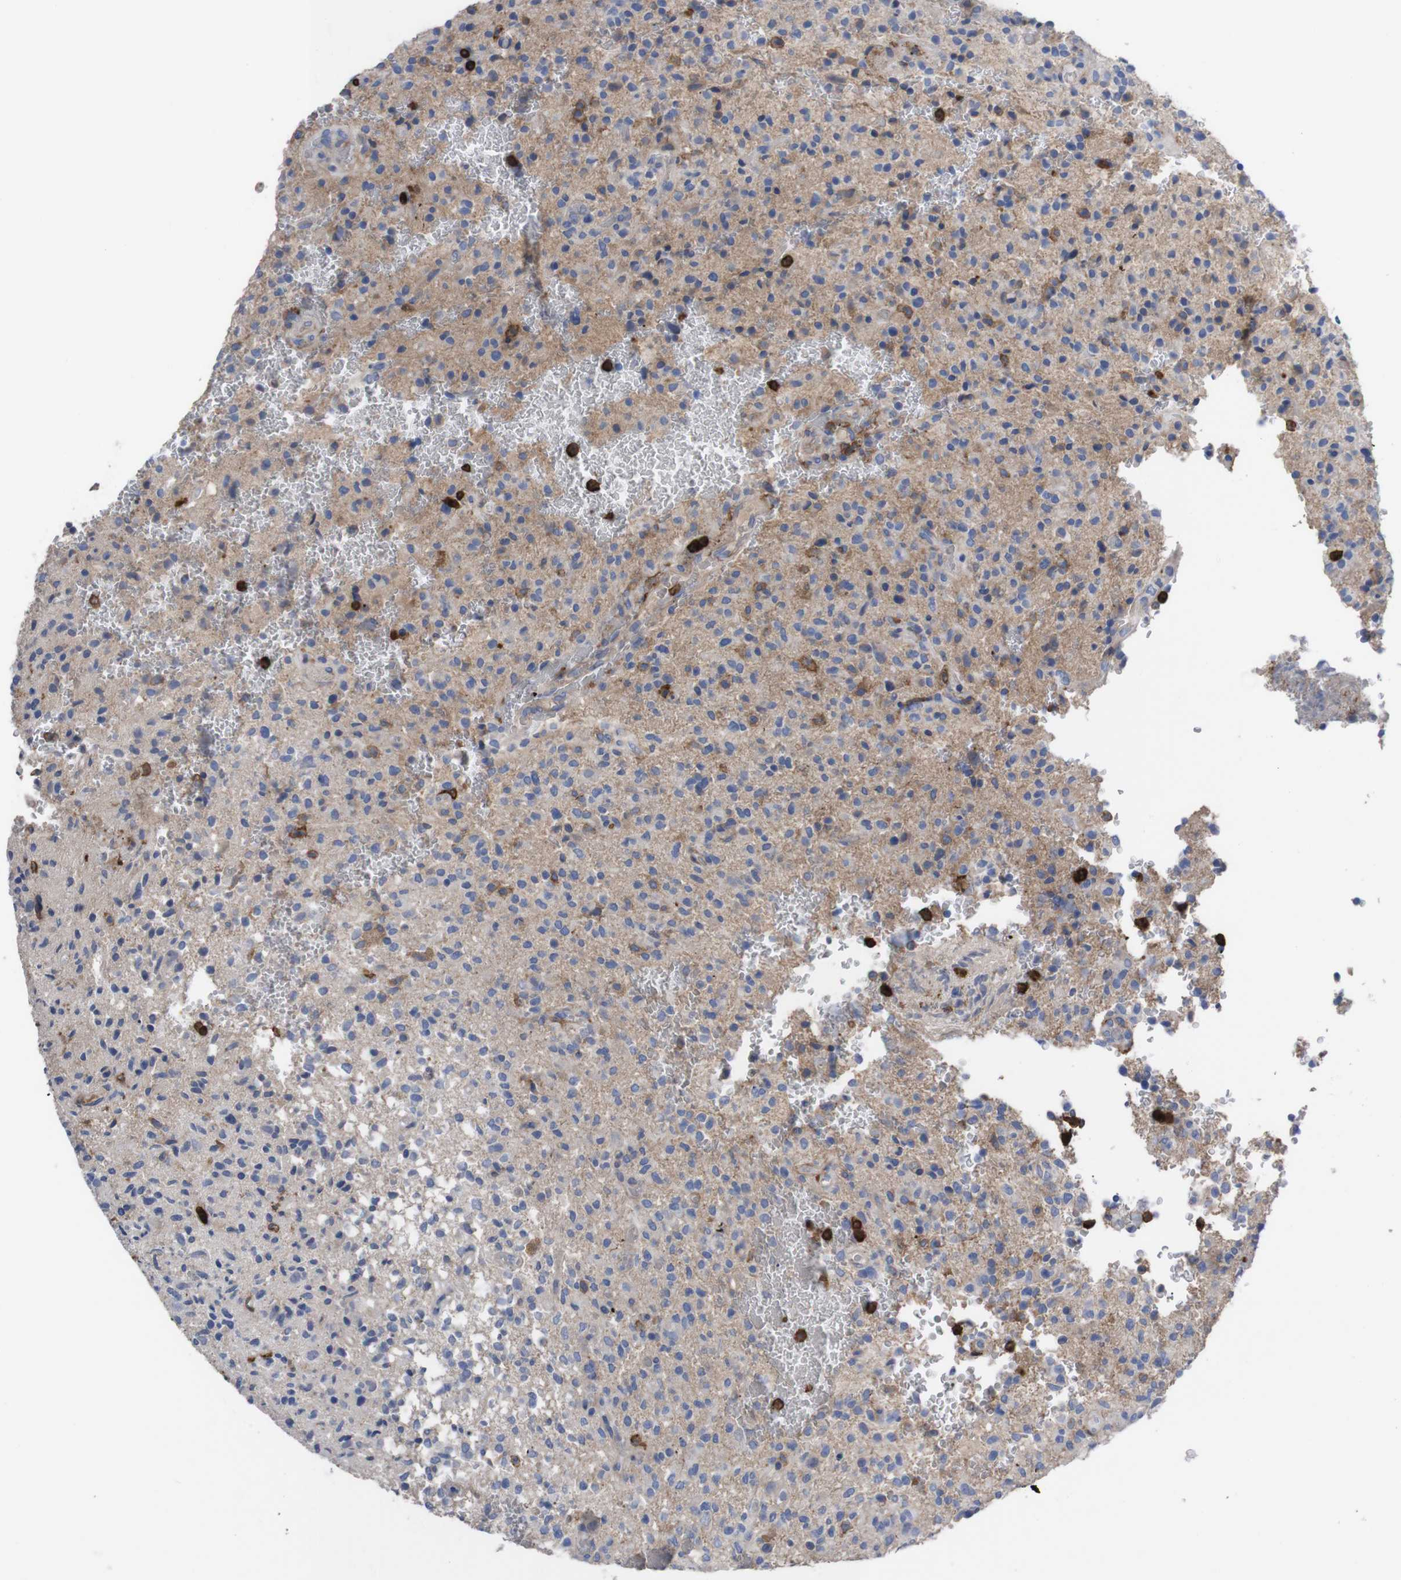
{"staining": {"intensity": "weak", "quantity": "<25%", "location": "cytoplasmic/membranous"}, "tissue": "glioma", "cell_type": "Tumor cells", "image_type": "cancer", "snomed": [{"axis": "morphology", "description": "Glioma, malignant, High grade"}, {"axis": "topography", "description": "Brain"}], "caption": "High power microscopy image of an immunohistochemistry (IHC) image of glioma, revealing no significant positivity in tumor cells. The staining was performed using DAB to visualize the protein expression in brown, while the nuclei were stained in blue with hematoxylin (Magnification: 20x).", "gene": "C5AR1", "patient": {"sex": "male", "age": 71}}